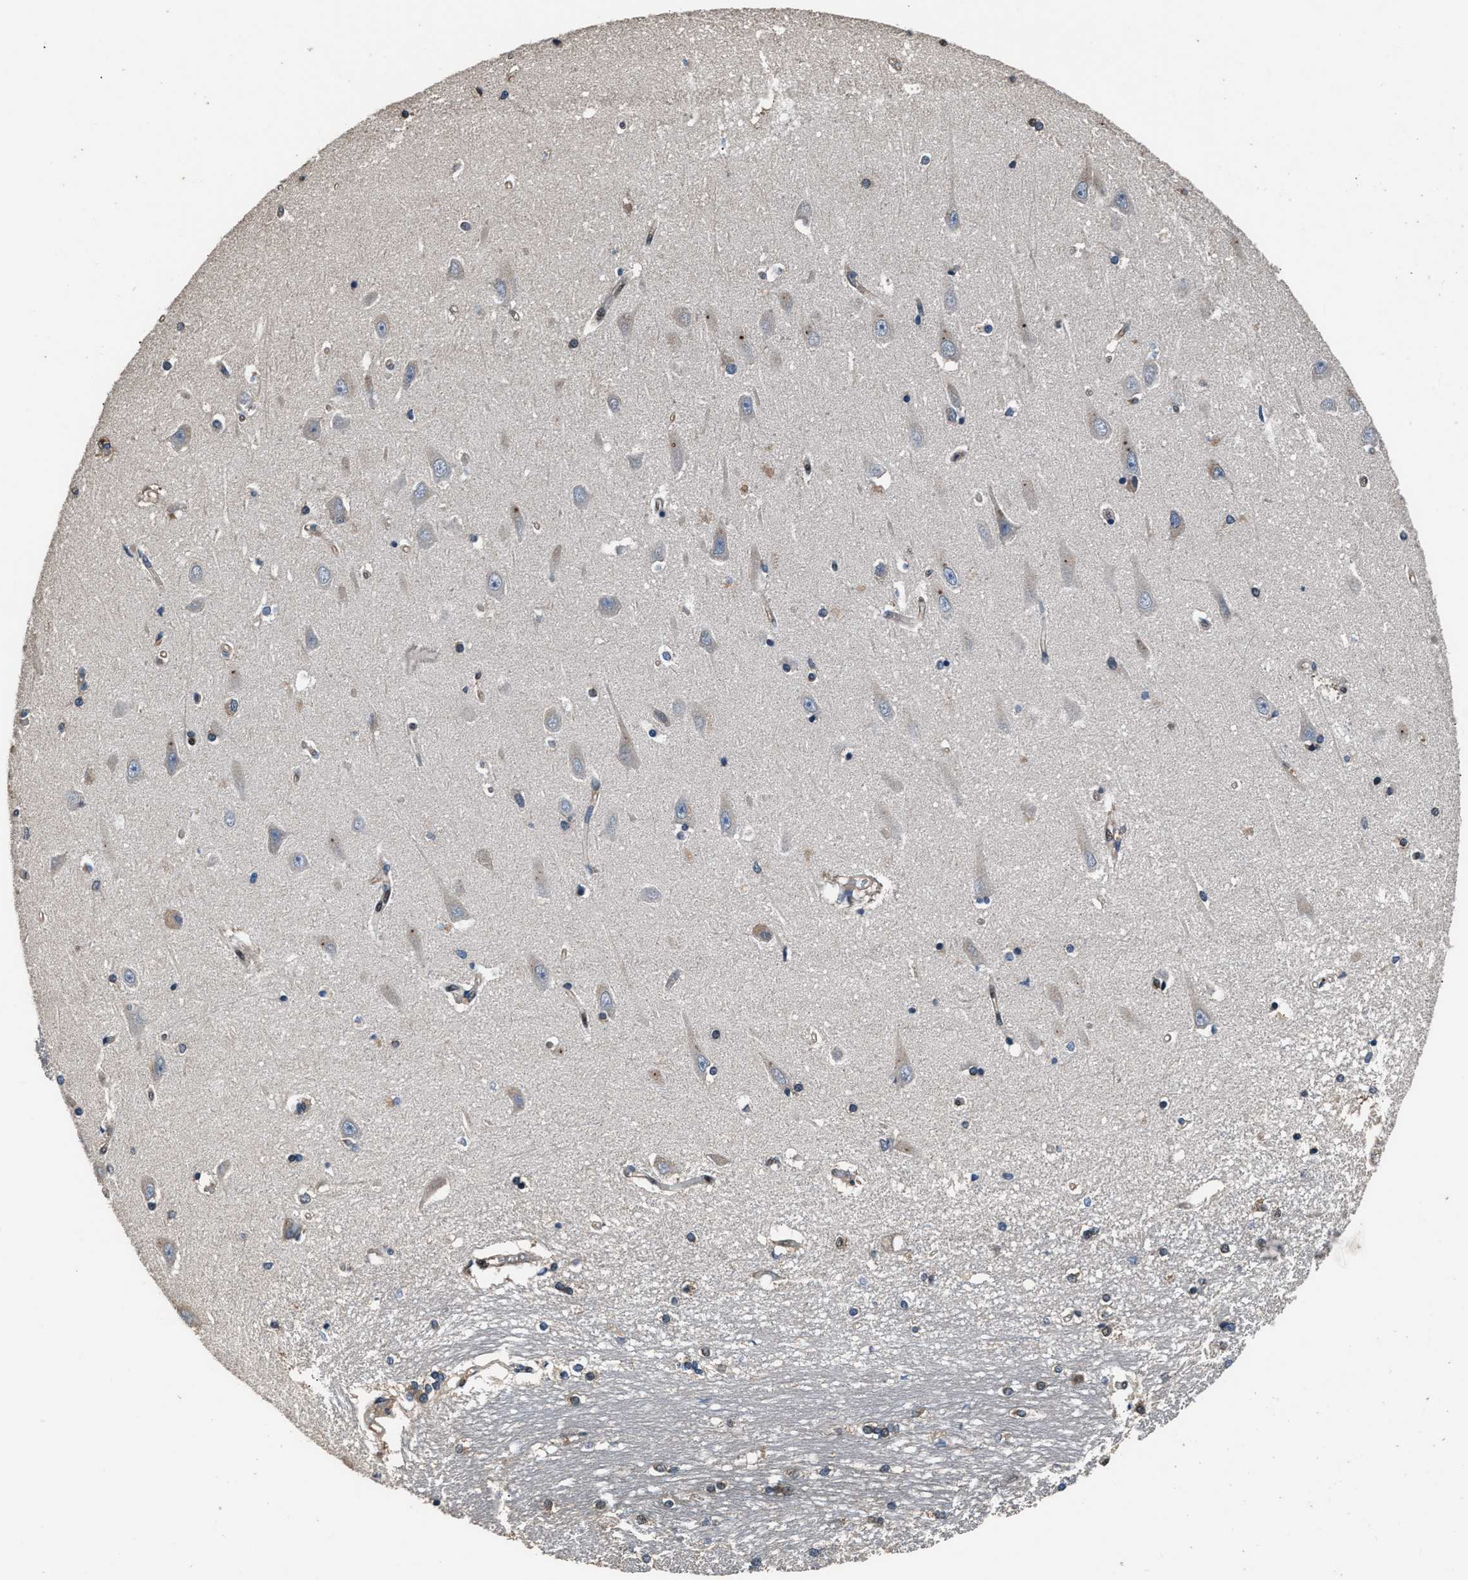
{"staining": {"intensity": "weak", "quantity": ">75%", "location": "cytoplasmic/membranous"}, "tissue": "hippocampus", "cell_type": "Glial cells", "image_type": "normal", "snomed": [{"axis": "morphology", "description": "Normal tissue, NOS"}, {"axis": "topography", "description": "Hippocampus"}], "caption": "Glial cells reveal low levels of weak cytoplasmic/membranous staining in approximately >75% of cells in benign human hippocampus. Using DAB (brown) and hematoxylin (blue) stains, captured at high magnification using brightfield microscopy.", "gene": "DFFA", "patient": {"sex": "male", "age": 45}}